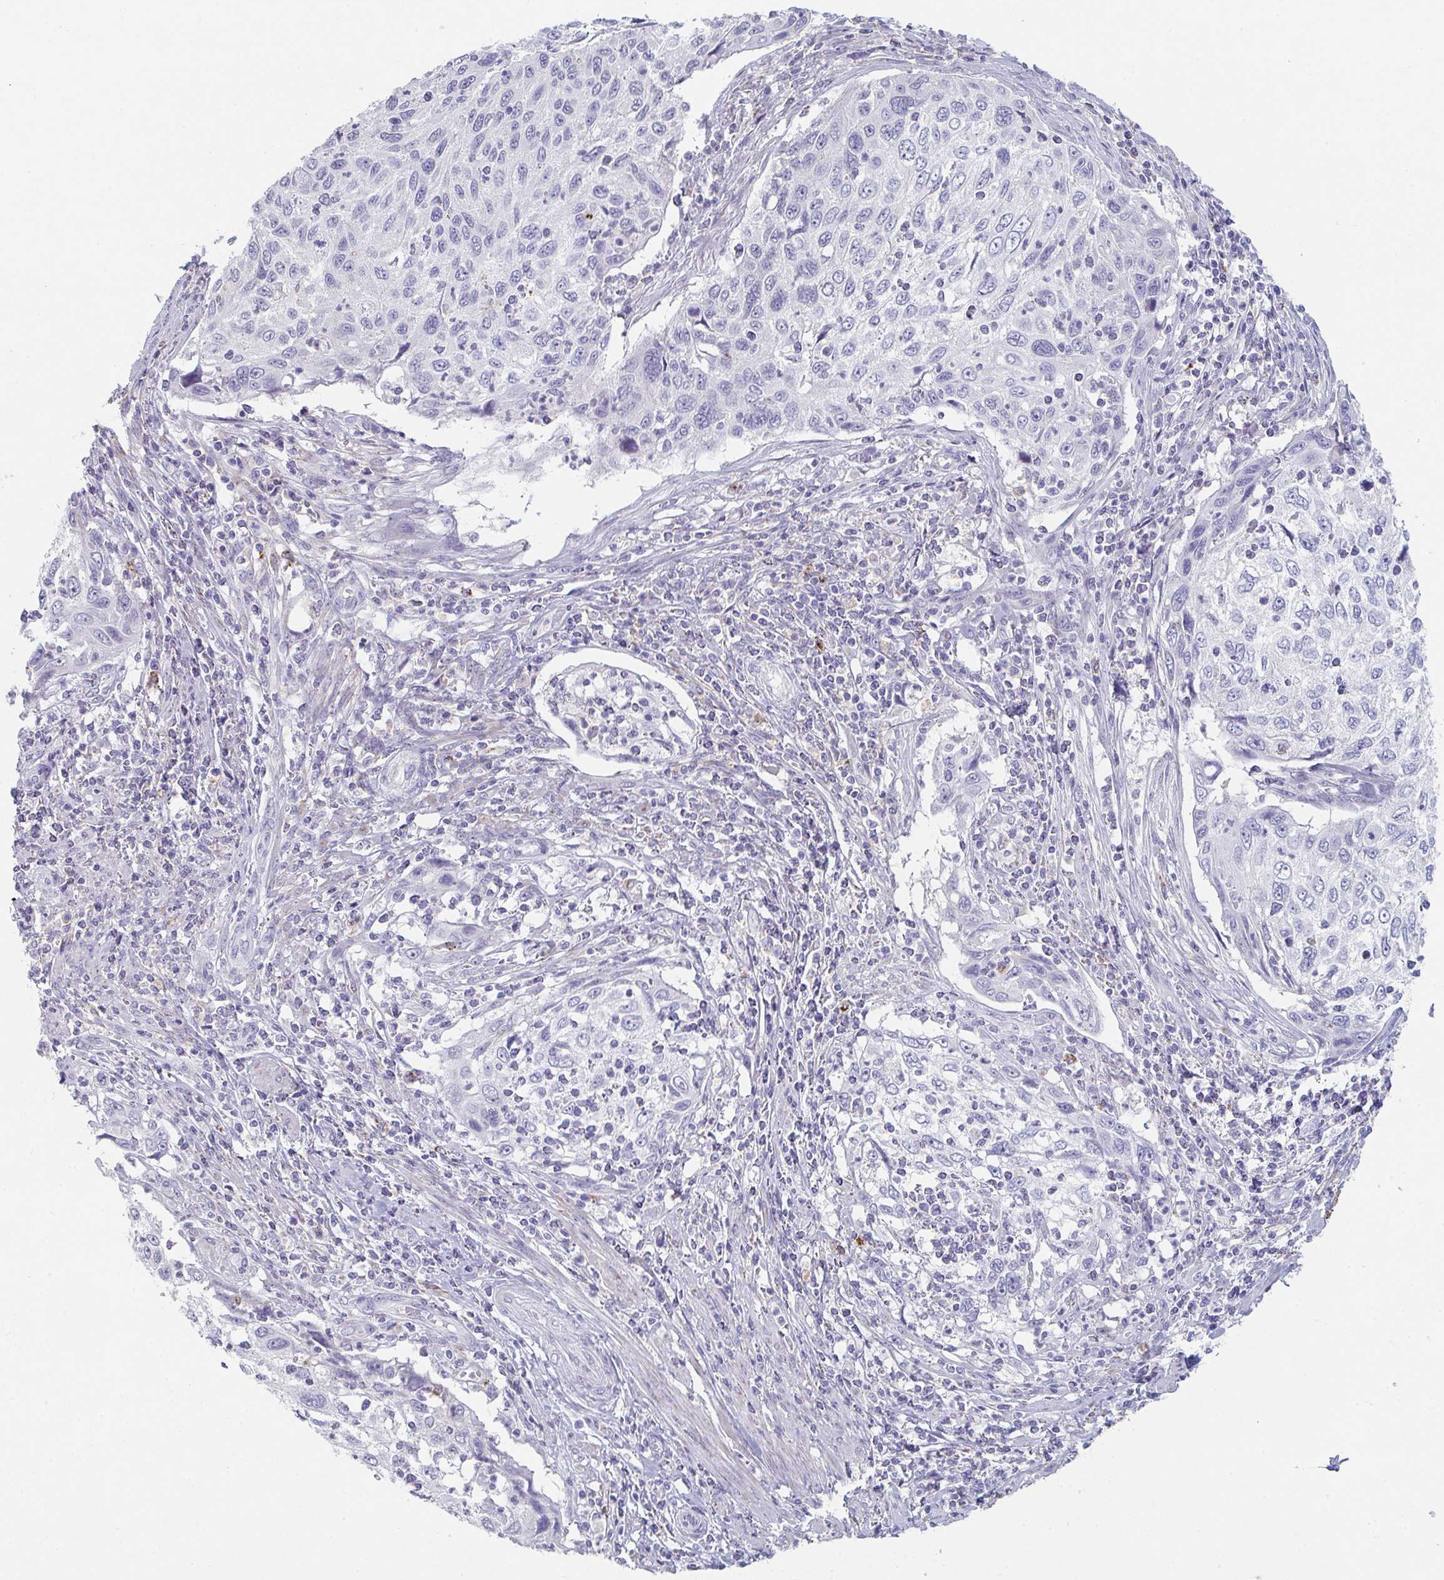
{"staining": {"intensity": "negative", "quantity": "none", "location": "none"}, "tissue": "cervical cancer", "cell_type": "Tumor cells", "image_type": "cancer", "snomed": [{"axis": "morphology", "description": "Squamous cell carcinoma, NOS"}, {"axis": "topography", "description": "Cervix"}], "caption": "IHC histopathology image of neoplastic tissue: human cervical cancer stained with DAB shows no significant protein staining in tumor cells. (DAB immunohistochemistry visualized using brightfield microscopy, high magnification).", "gene": "ADAM21", "patient": {"sex": "female", "age": 70}}